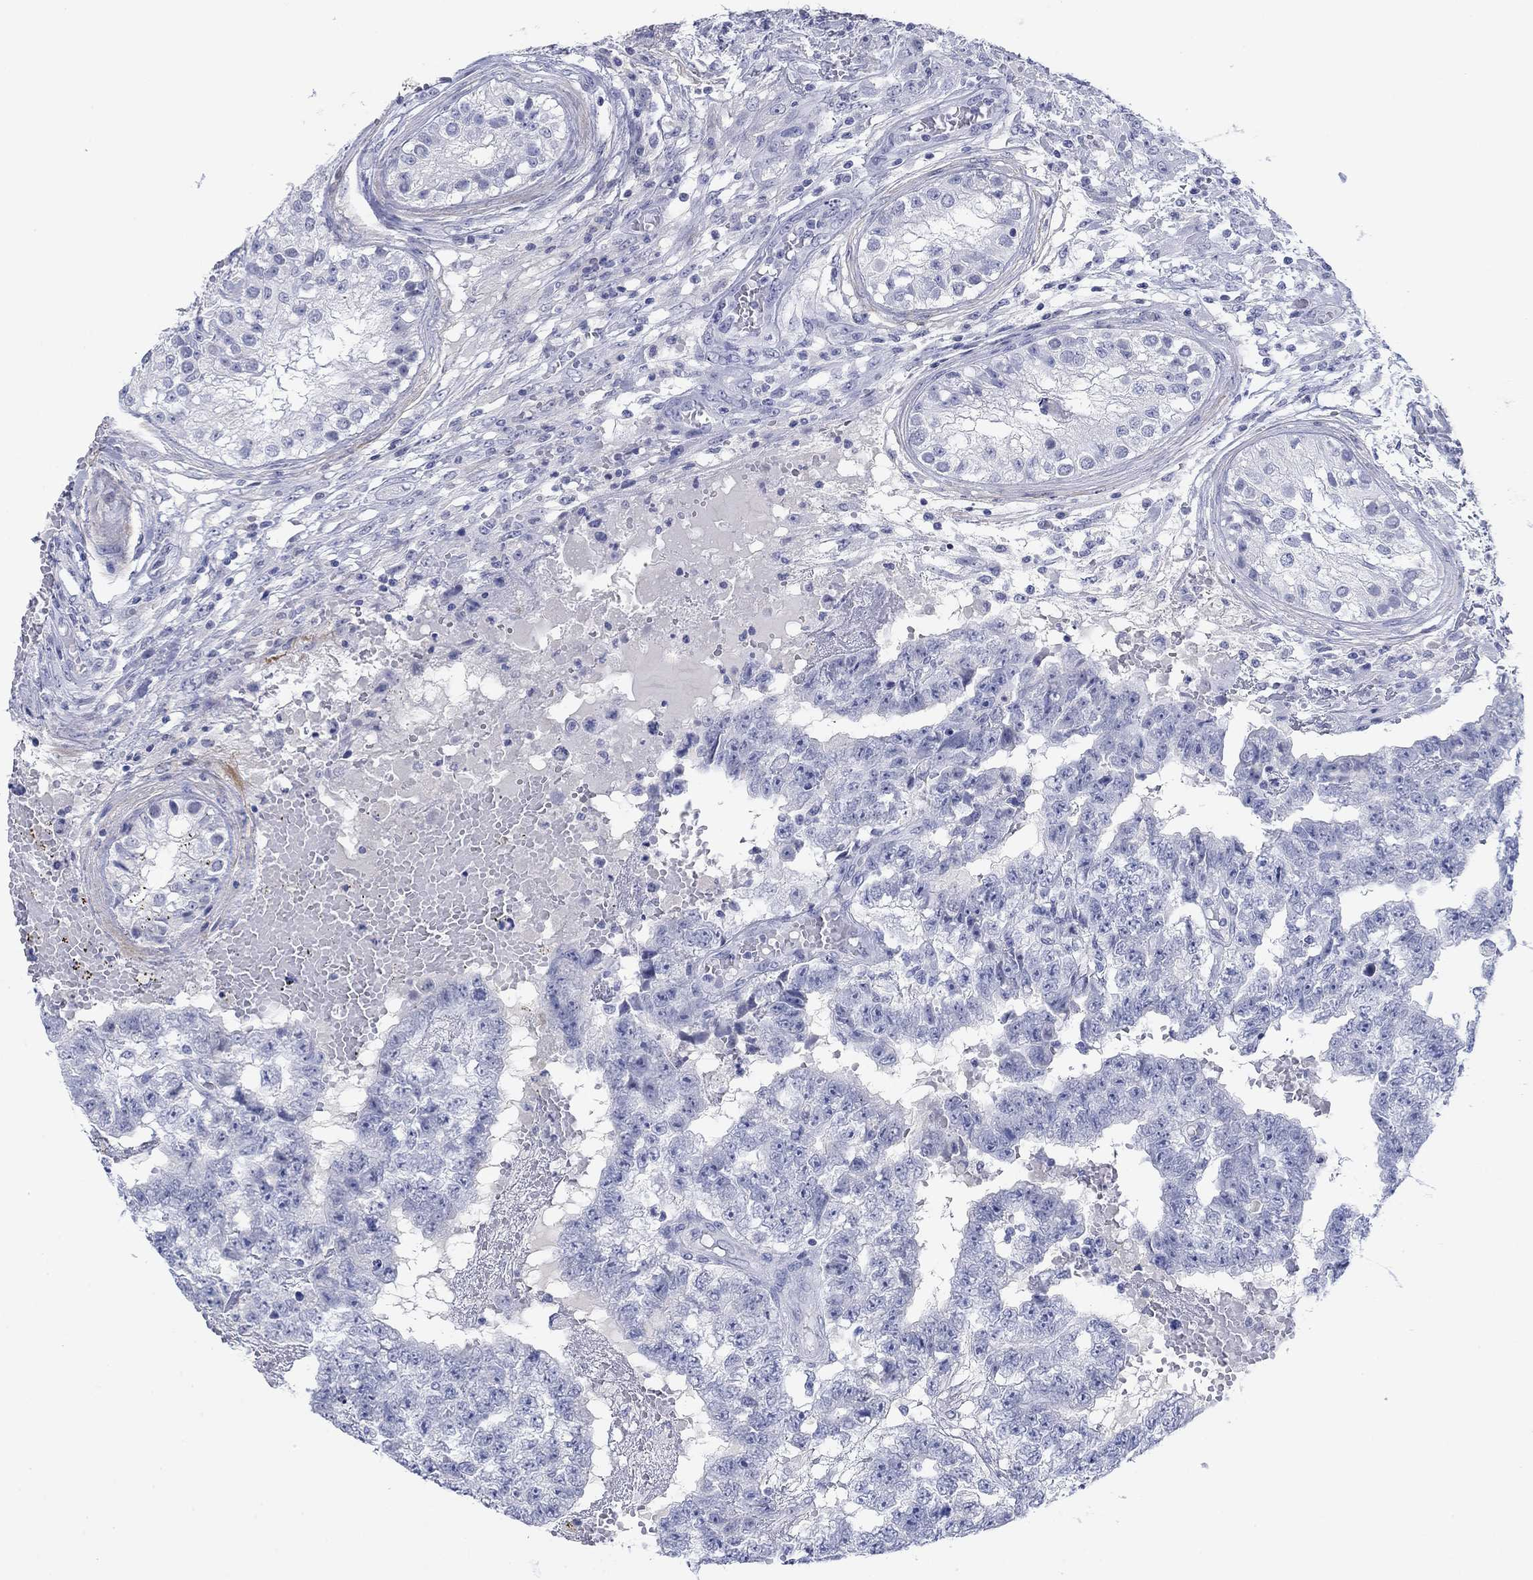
{"staining": {"intensity": "negative", "quantity": "none", "location": "none"}, "tissue": "testis cancer", "cell_type": "Tumor cells", "image_type": "cancer", "snomed": [{"axis": "morphology", "description": "Carcinoma, Embryonal, NOS"}, {"axis": "topography", "description": "Testis"}], "caption": "An image of testis cancer stained for a protein reveals no brown staining in tumor cells.", "gene": "PDYN", "patient": {"sex": "male", "age": 25}}